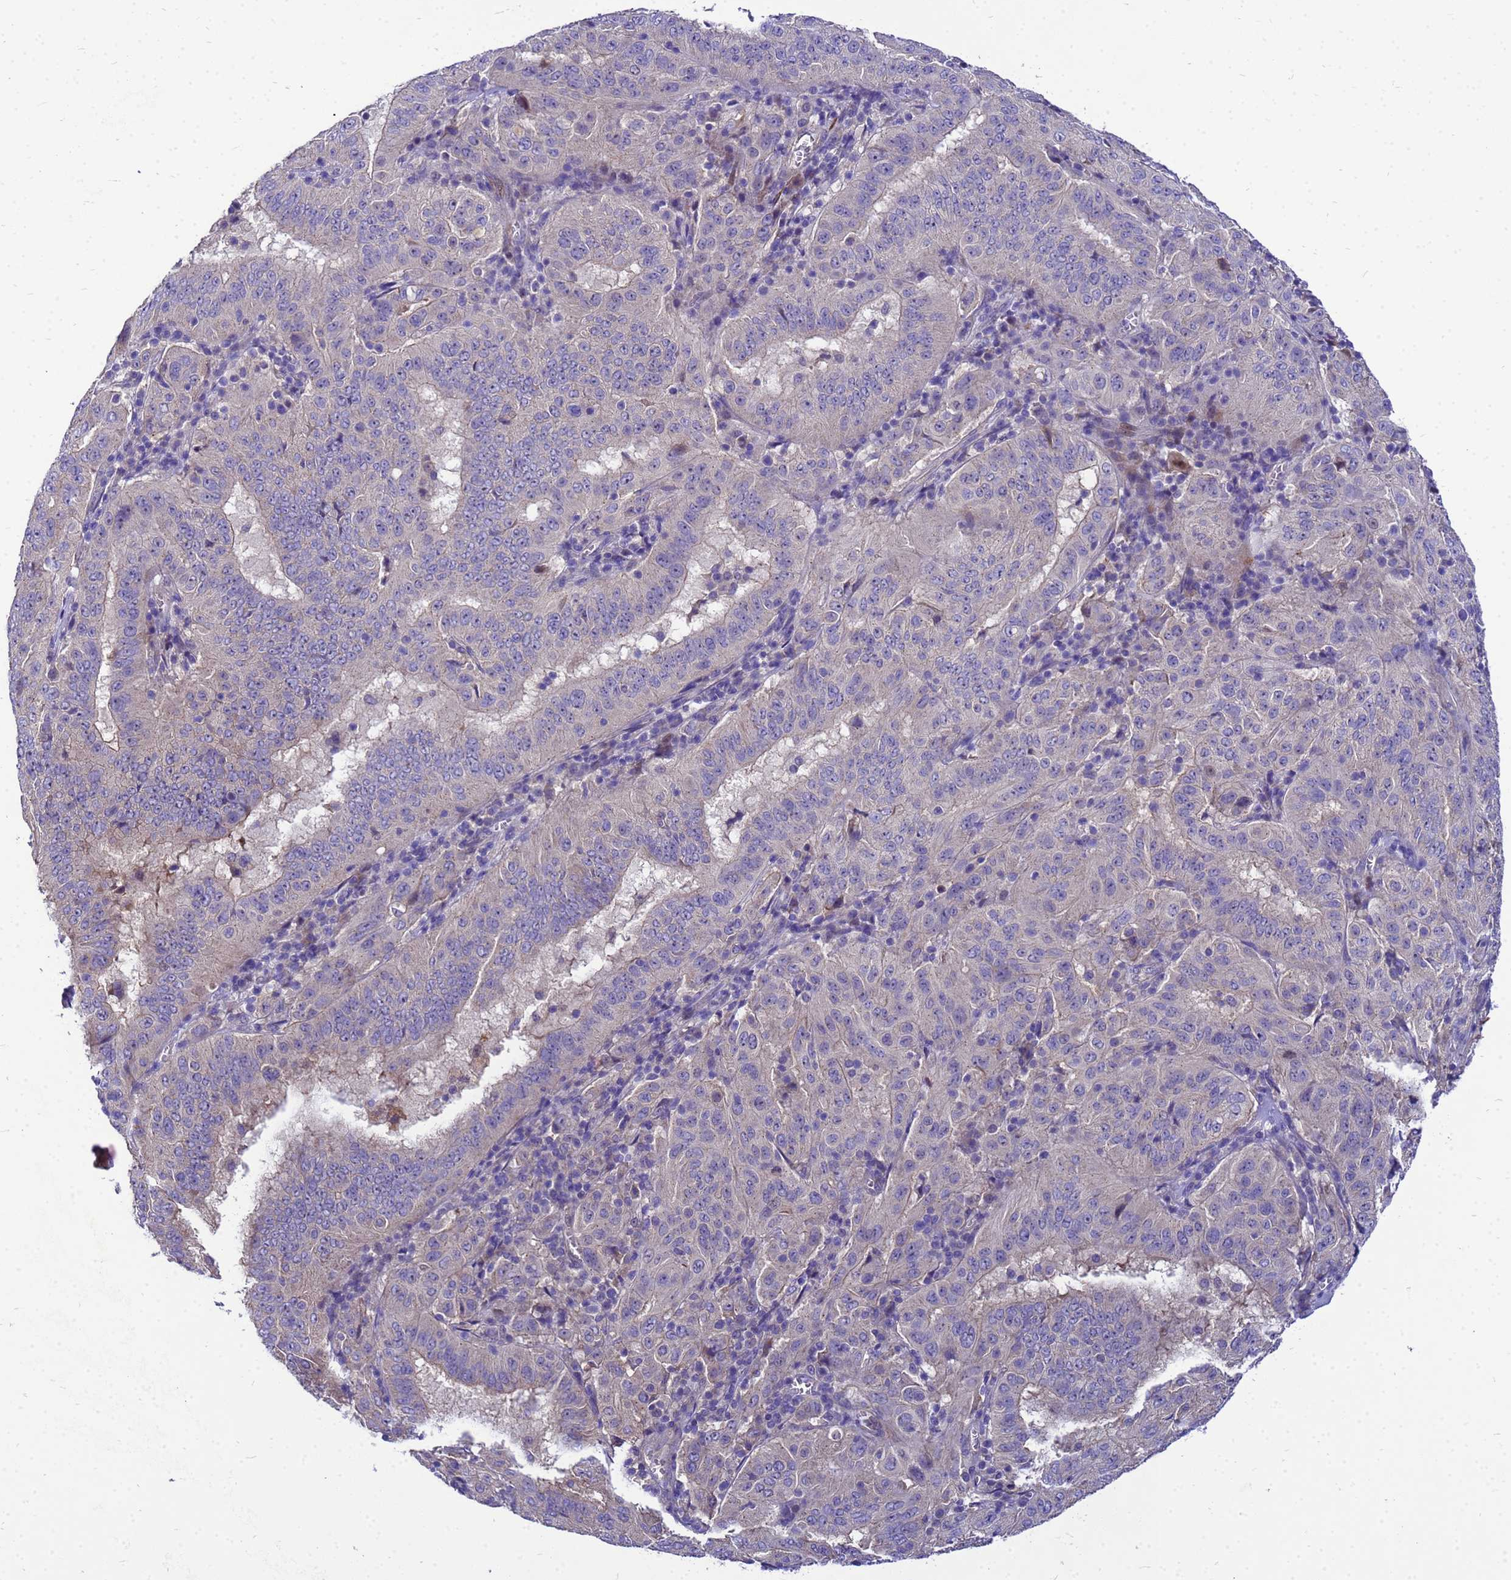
{"staining": {"intensity": "negative", "quantity": "none", "location": "none"}, "tissue": "pancreatic cancer", "cell_type": "Tumor cells", "image_type": "cancer", "snomed": [{"axis": "morphology", "description": "Adenocarcinoma, NOS"}, {"axis": "topography", "description": "Pancreas"}], "caption": "Tumor cells are negative for brown protein staining in adenocarcinoma (pancreatic). (DAB (3,3'-diaminobenzidine) IHC with hematoxylin counter stain).", "gene": "POP7", "patient": {"sex": "male", "age": 63}}